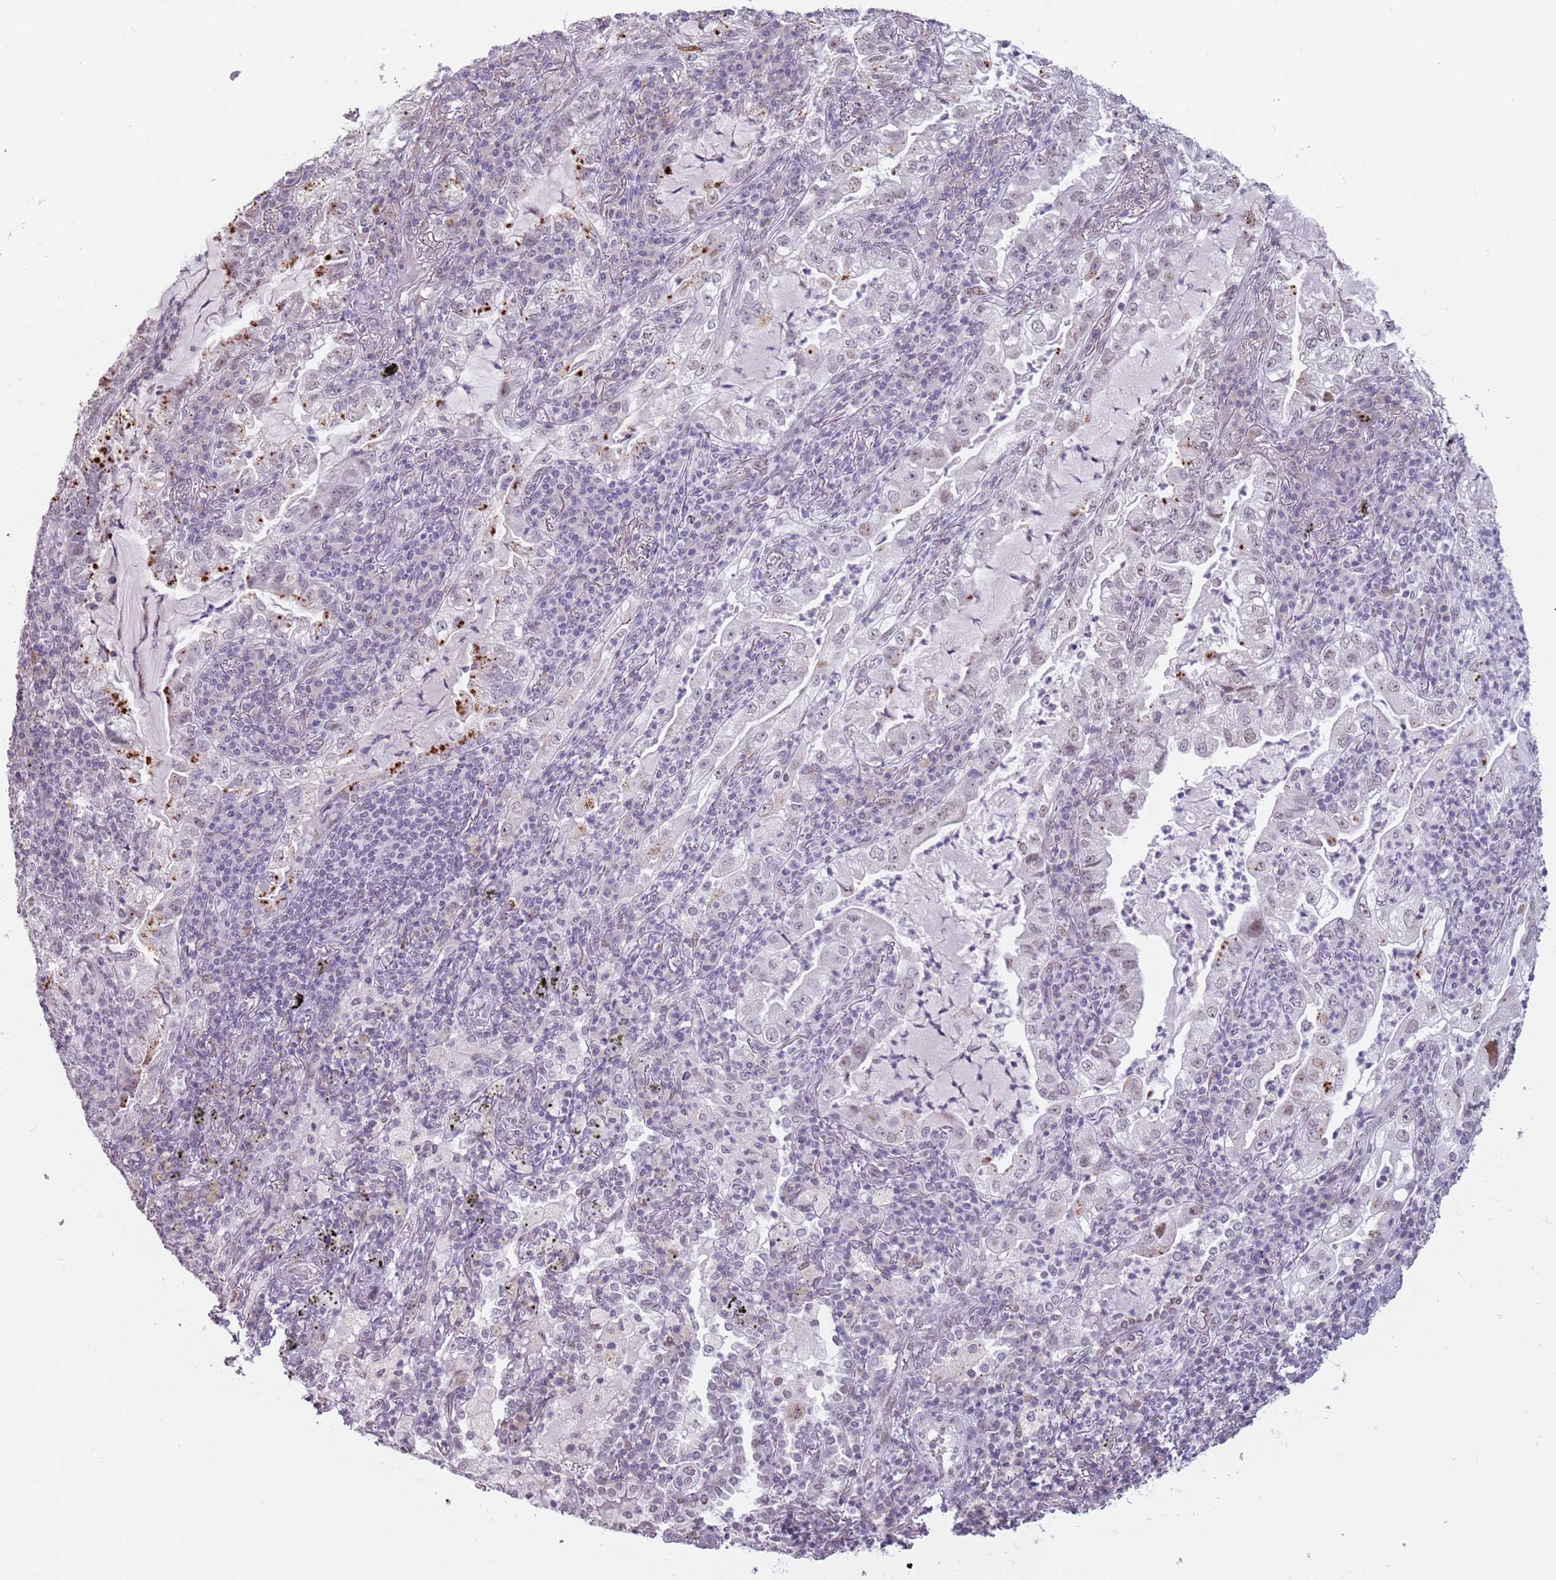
{"staining": {"intensity": "strong", "quantity": "25%-75%", "location": "cytoplasmic/membranous"}, "tissue": "lung cancer", "cell_type": "Tumor cells", "image_type": "cancer", "snomed": [{"axis": "morphology", "description": "Adenocarcinoma, NOS"}, {"axis": "topography", "description": "Lung"}], "caption": "There is high levels of strong cytoplasmic/membranous positivity in tumor cells of adenocarcinoma (lung), as demonstrated by immunohistochemical staining (brown color).", "gene": "PTCHD1", "patient": {"sex": "female", "age": 73}}